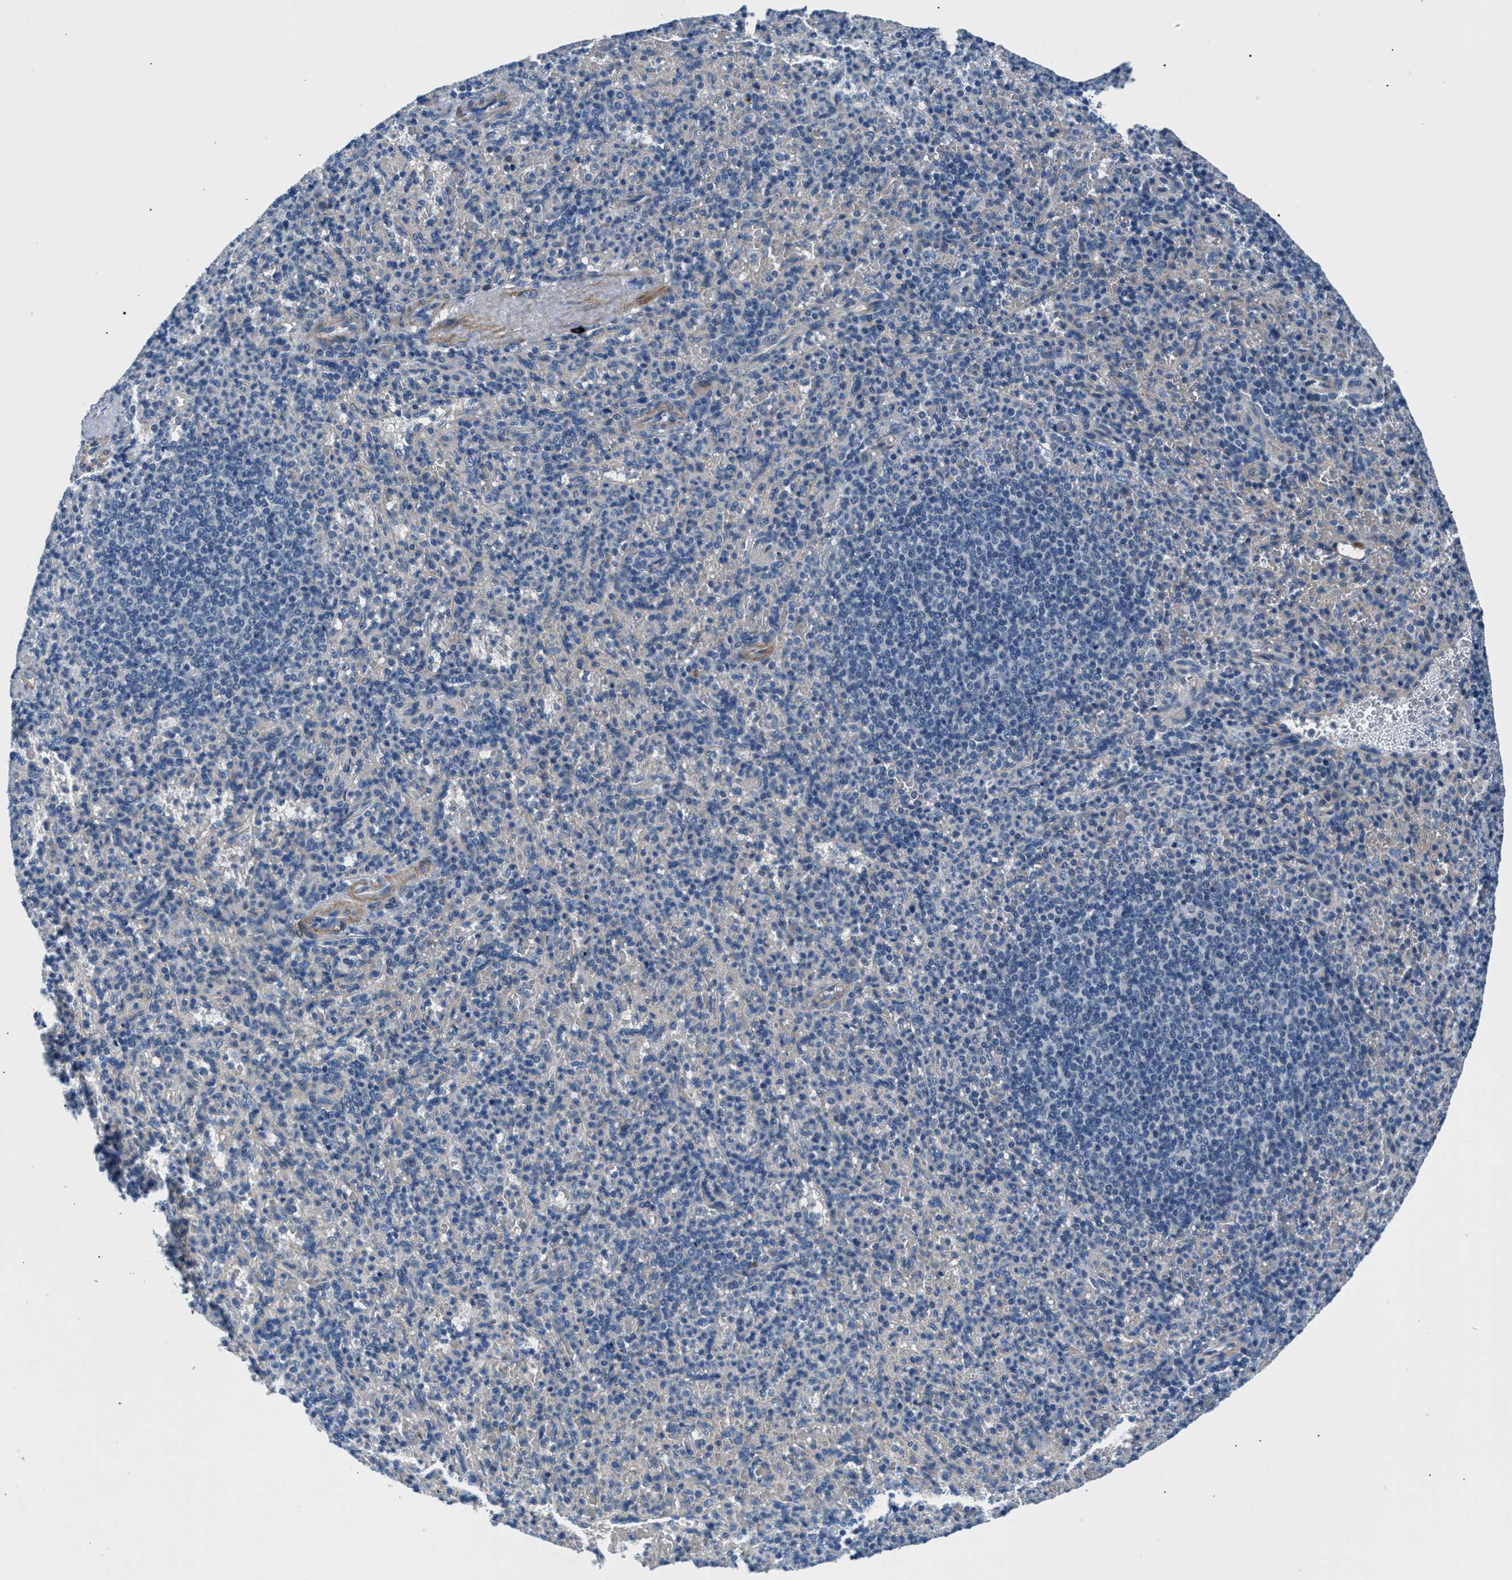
{"staining": {"intensity": "negative", "quantity": "none", "location": "none"}, "tissue": "spleen", "cell_type": "Cells in red pulp", "image_type": "normal", "snomed": [{"axis": "morphology", "description": "Normal tissue, NOS"}, {"axis": "topography", "description": "Spleen"}], "caption": "This photomicrograph is of benign spleen stained with immunohistochemistry to label a protein in brown with the nuclei are counter-stained blue. There is no positivity in cells in red pulp.", "gene": "CDRT4", "patient": {"sex": "female", "age": 74}}